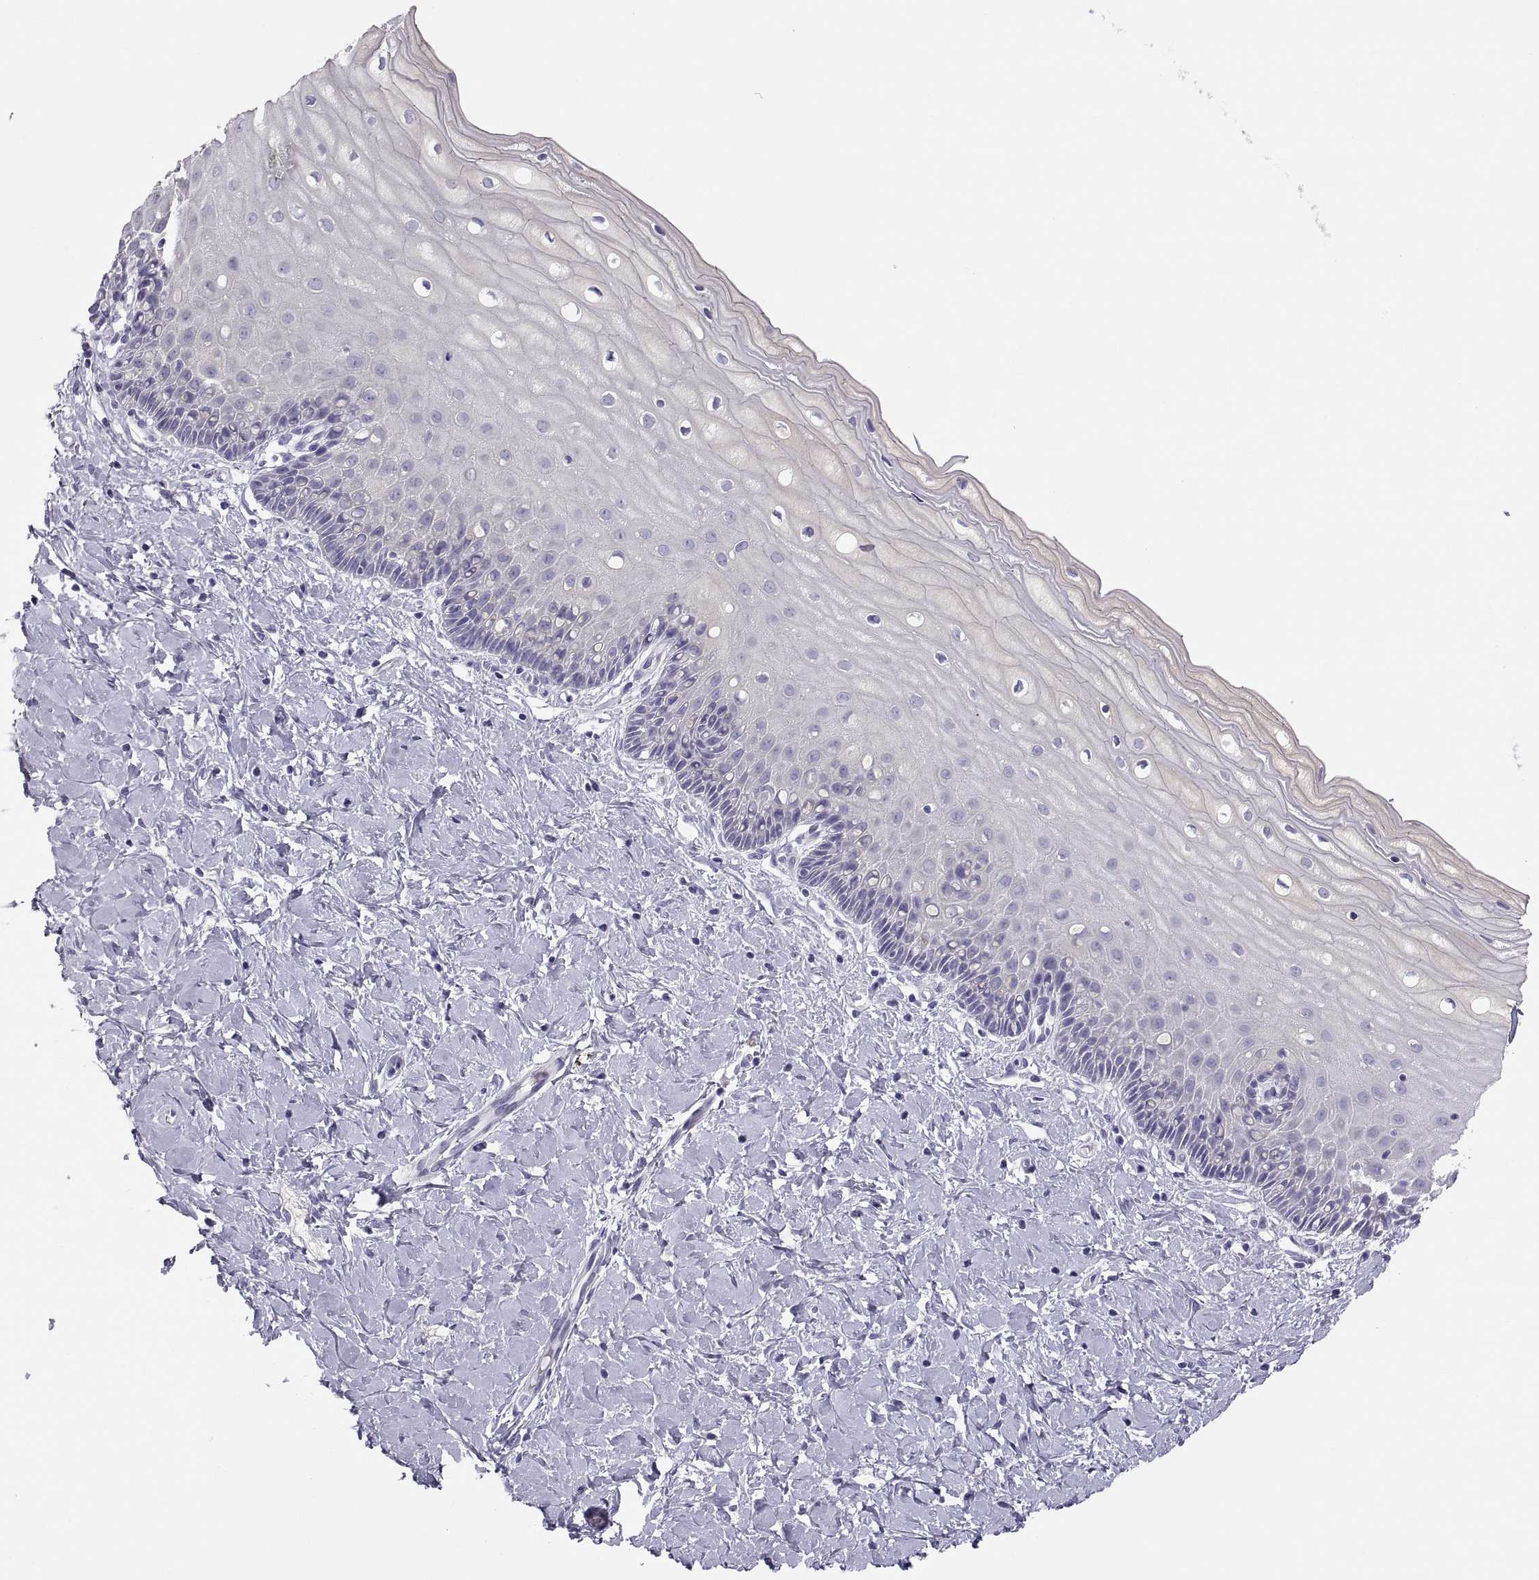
{"staining": {"intensity": "negative", "quantity": "none", "location": "none"}, "tissue": "cervix", "cell_type": "Squamous epithelial cells", "image_type": "normal", "snomed": [{"axis": "morphology", "description": "Normal tissue, NOS"}, {"axis": "topography", "description": "Cervix"}], "caption": "A photomicrograph of cervix stained for a protein shows no brown staining in squamous epithelial cells.", "gene": "MAGEB2", "patient": {"sex": "female", "age": 37}}